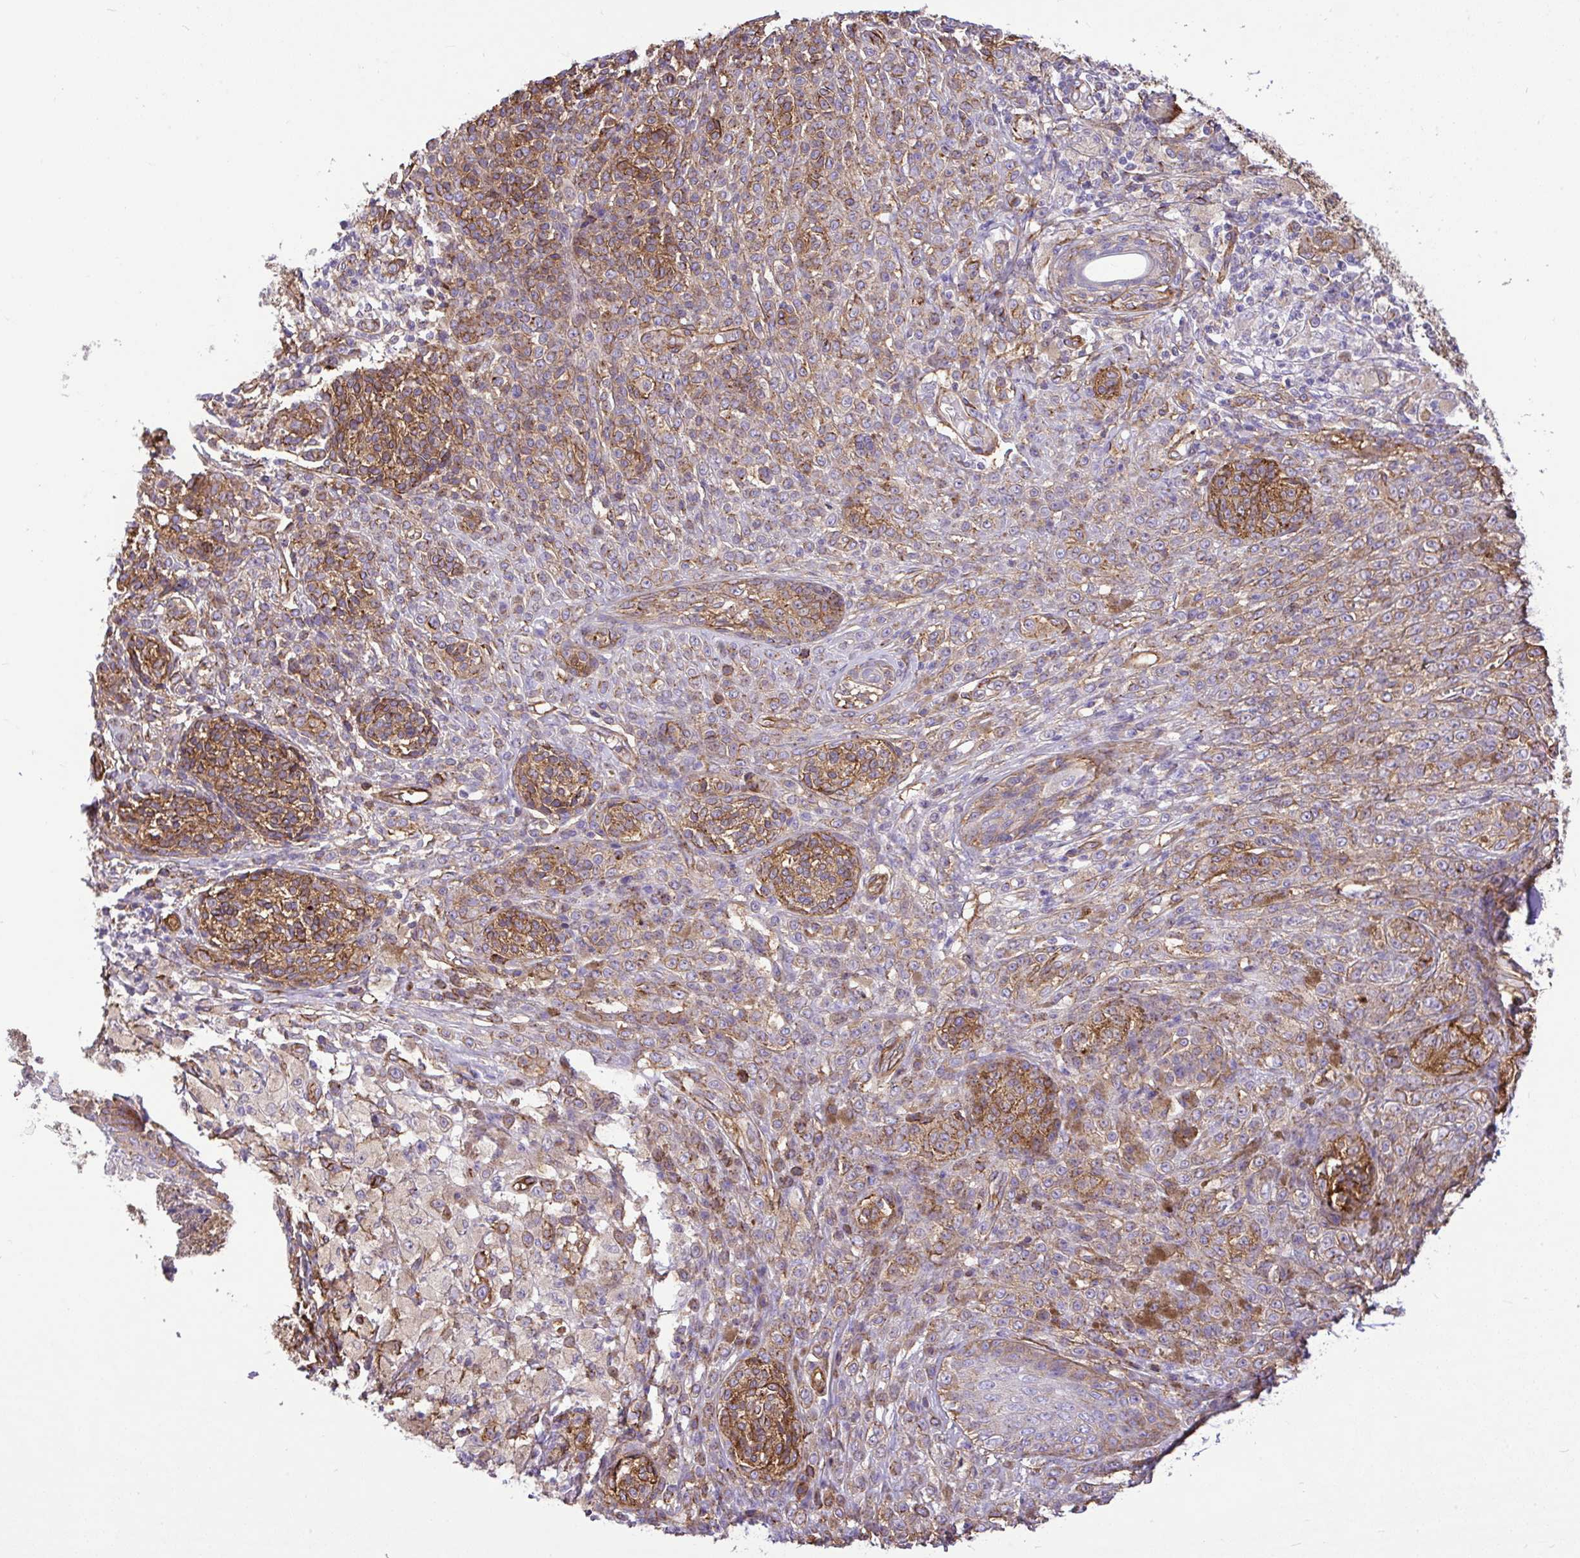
{"staining": {"intensity": "strong", "quantity": ">75%", "location": "cytoplasmic/membranous"}, "tissue": "melanoma", "cell_type": "Tumor cells", "image_type": "cancer", "snomed": [{"axis": "morphology", "description": "Malignant melanoma, NOS"}, {"axis": "topography", "description": "Skin"}], "caption": "Malignant melanoma stained for a protein (brown) displays strong cytoplasmic/membranous positive positivity in about >75% of tumor cells.", "gene": "PTPRK", "patient": {"sex": "male", "age": 42}}